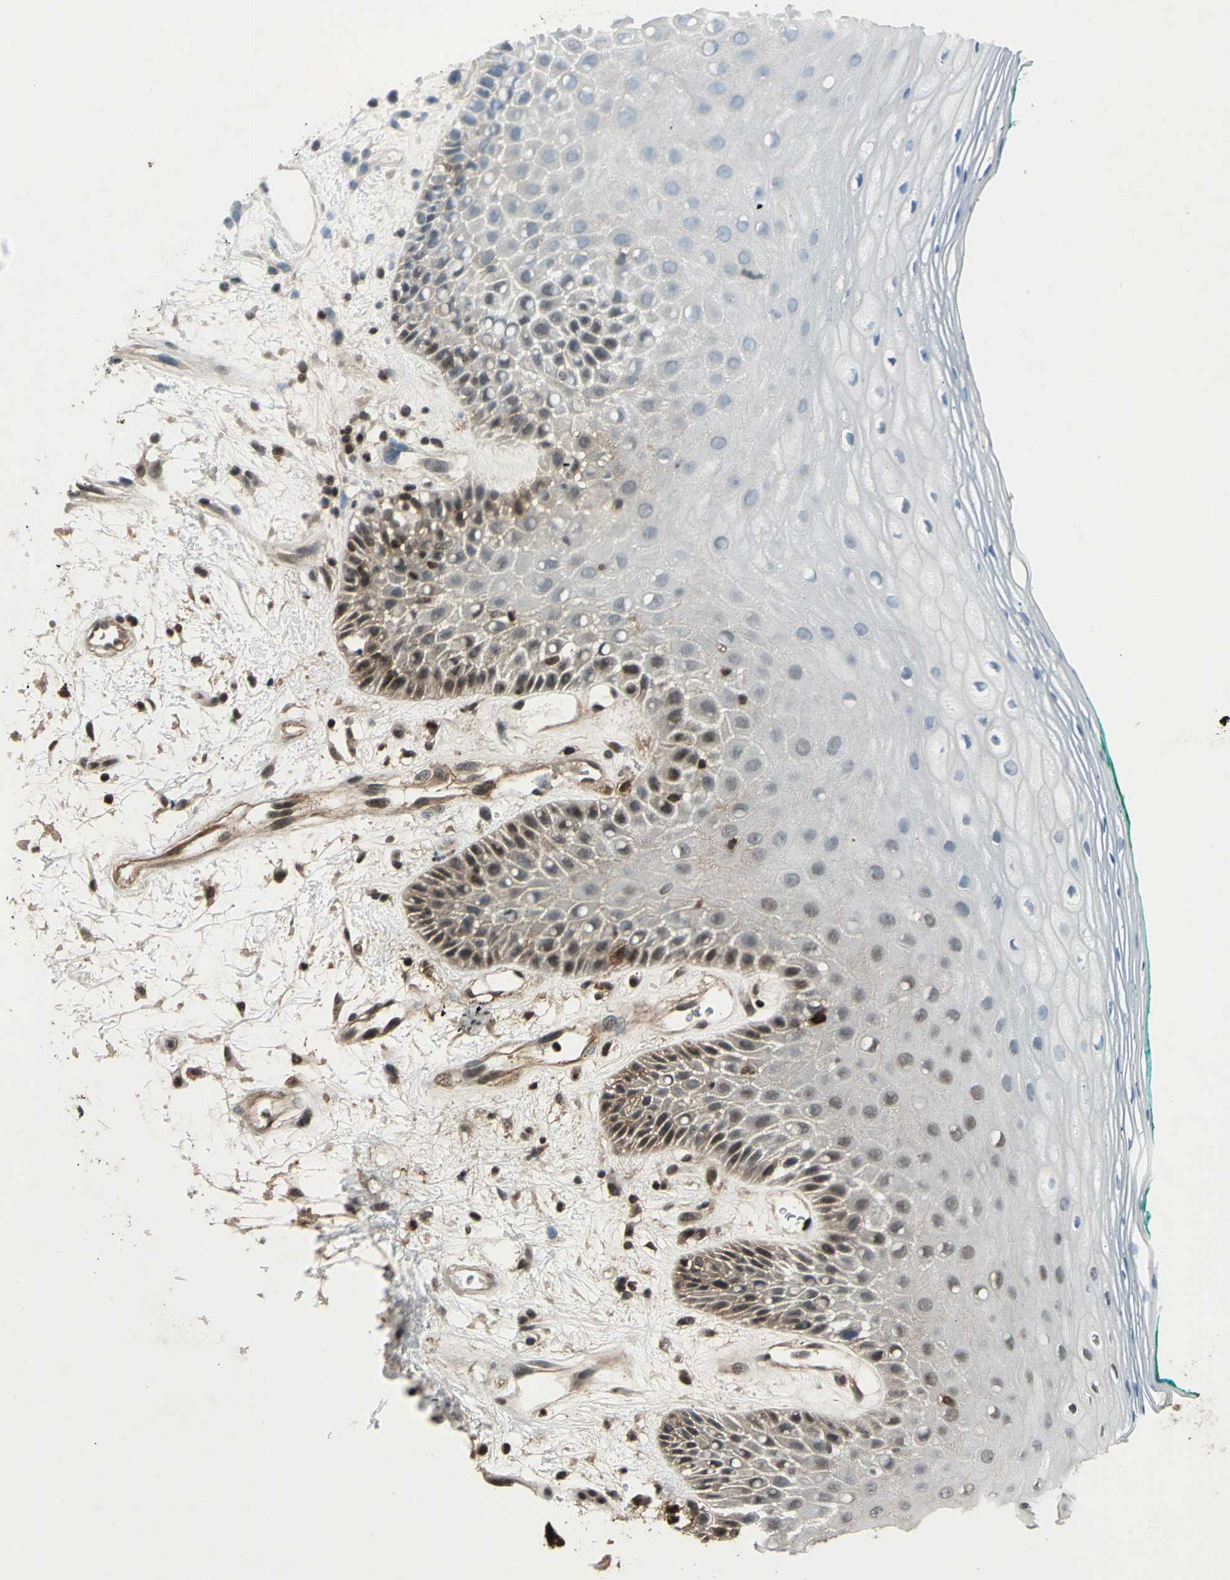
{"staining": {"intensity": "moderate", "quantity": "25%-75%", "location": "cytoplasmic/membranous,nuclear"}, "tissue": "oral mucosa", "cell_type": "Squamous epithelial cells", "image_type": "normal", "snomed": [{"axis": "morphology", "description": "Normal tissue, NOS"}, {"axis": "morphology", "description": "Squamous cell carcinoma, NOS"}, {"axis": "topography", "description": "Skeletal muscle"}, {"axis": "topography", "description": "Oral tissue"}, {"axis": "topography", "description": "Head-Neck"}], "caption": "Benign oral mucosa exhibits moderate cytoplasmic/membranous,nuclear positivity in about 25%-75% of squamous epithelial cells, visualized by immunohistochemistry. The staining was performed using DAB, with brown indicating positive protein expression. Nuclei are stained blue with hematoxylin.", "gene": "NR2C2", "patient": {"sex": "female", "age": 84}}